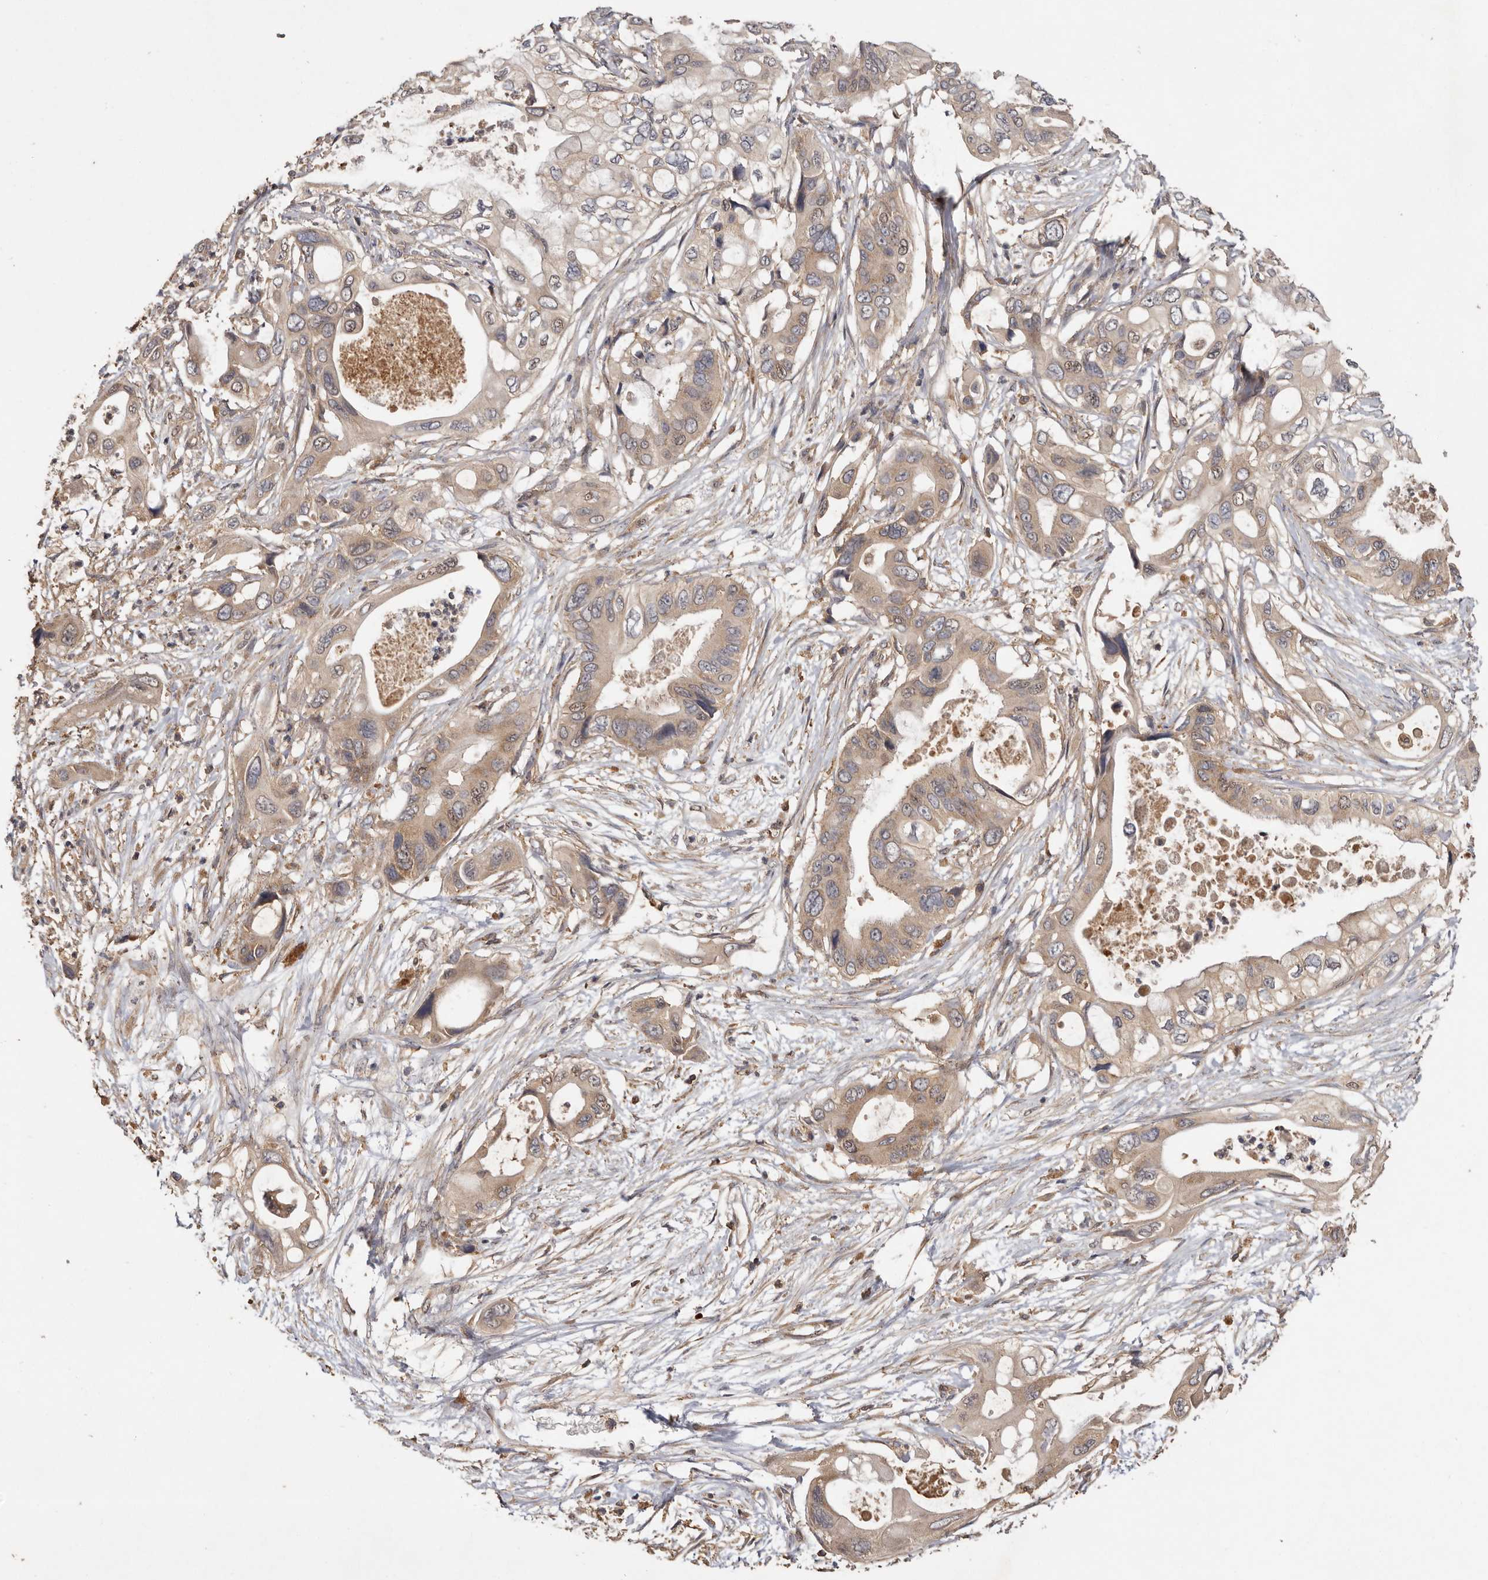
{"staining": {"intensity": "weak", "quantity": ">75%", "location": "cytoplasmic/membranous,nuclear"}, "tissue": "pancreatic cancer", "cell_type": "Tumor cells", "image_type": "cancer", "snomed": [{"axis": "morphology", "description": "Adenocarcinoma, NOS"}, {"axis": "topography", "description": "Pancreas"}], "caption": "The immunohistochemical stain shows weak cytoplasmic/membranous and nuclear positivity in tumor cells of pancreatic adenocarcinoma tissue. The protein is stained brown, and the nuclei are stained in blue (DAB IHC with brightfield microscopy, high magnification).", "gene": "RWDD1", "patient": {"sex": "male", "age": 66}}